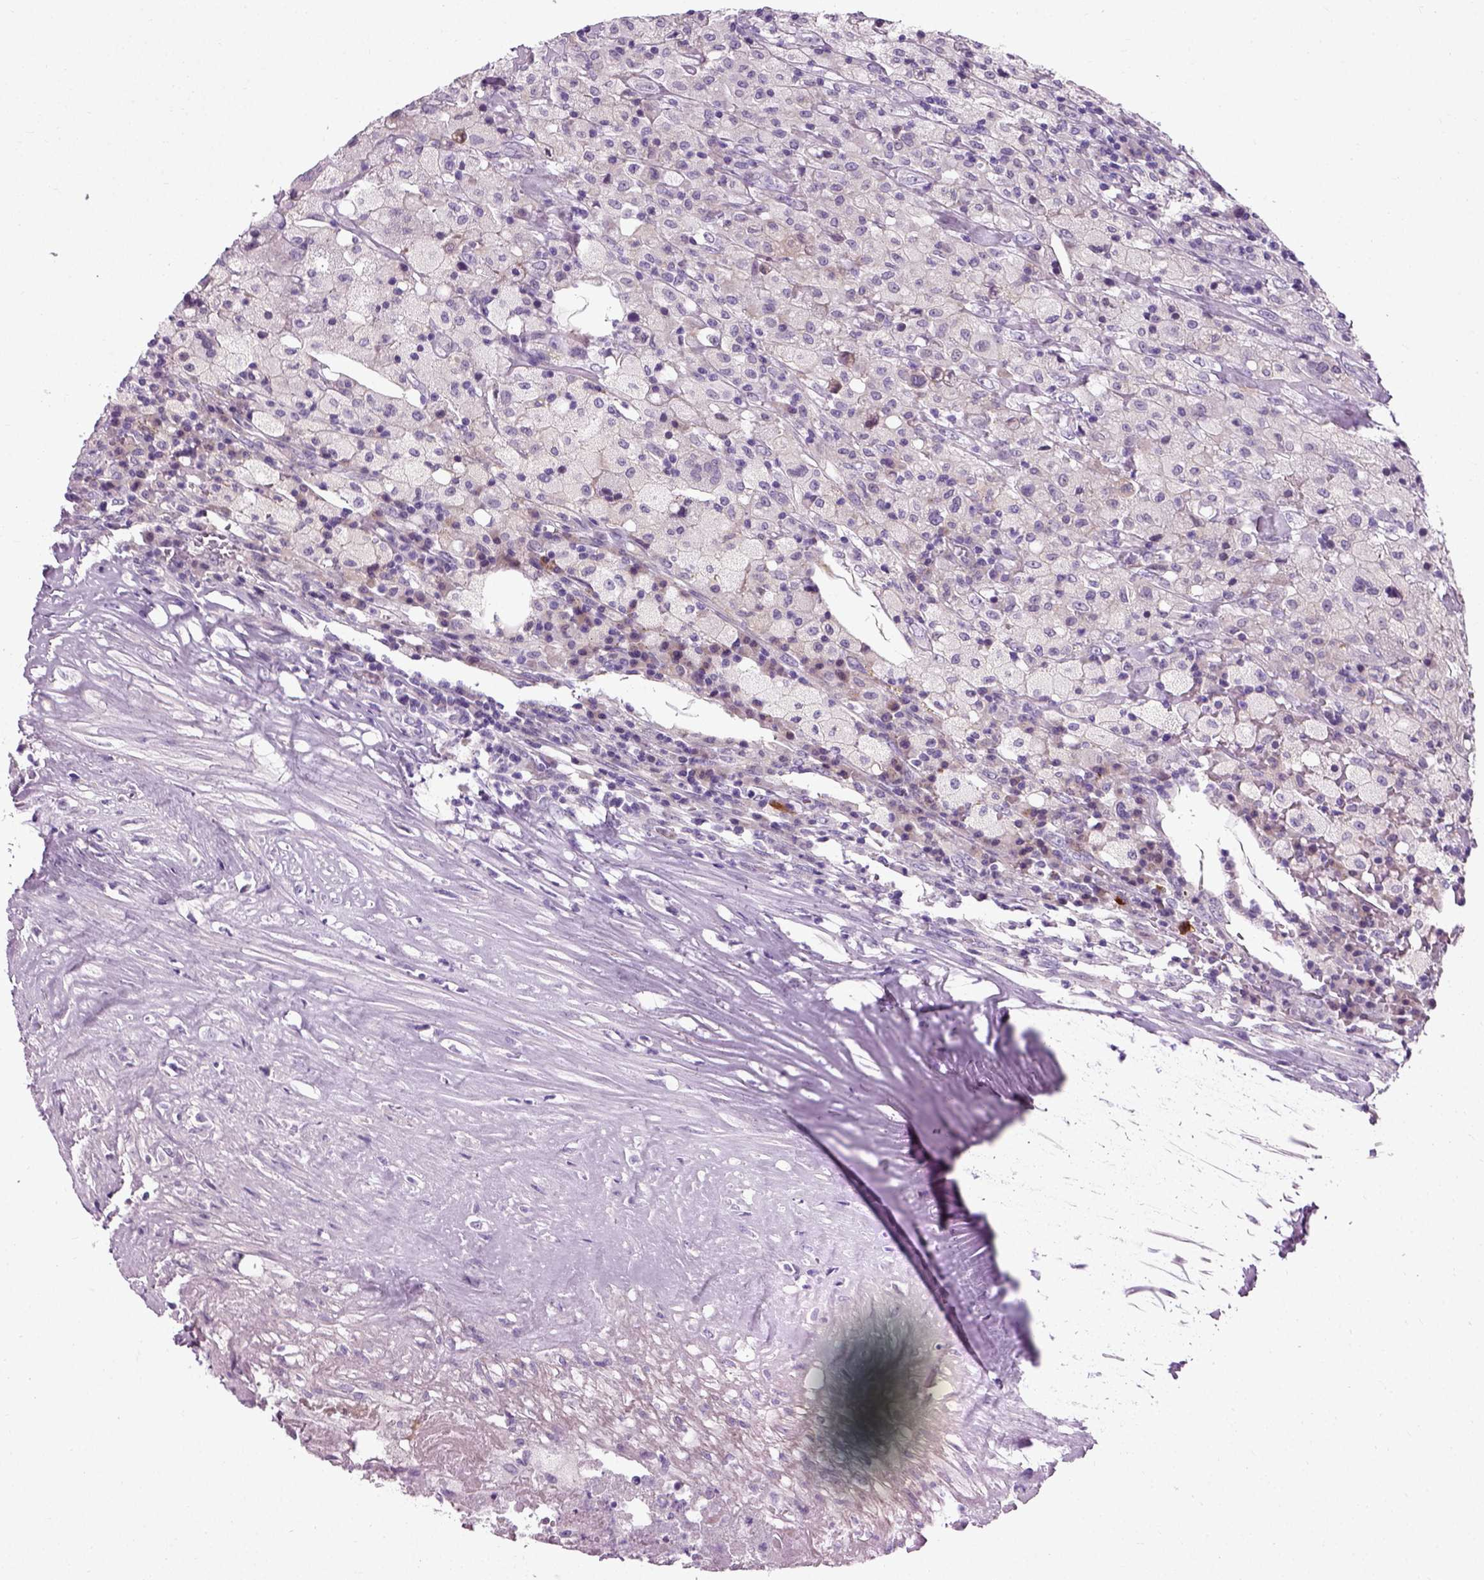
{"staining": {"intensity": "negative", "quantity": "none", "location": "none"}, "tissue": "testis cancer", "cell_type": "Tumor cells", "image_type": "cancer", "snomed": [{"axis": "morphology", "description": "Necrosis, NOS"}, {"axis": "morphology", "description": "Carcinoma, Embryonal, NOS"}, {"axis": "topography", "description": "Testis"}], "caption": "Image shows no protein expression in tumor cells of embryonal carcinoma (testis) tissue.", "gene": "SCG5", "patient": {"sex": "male", "age": 19}}